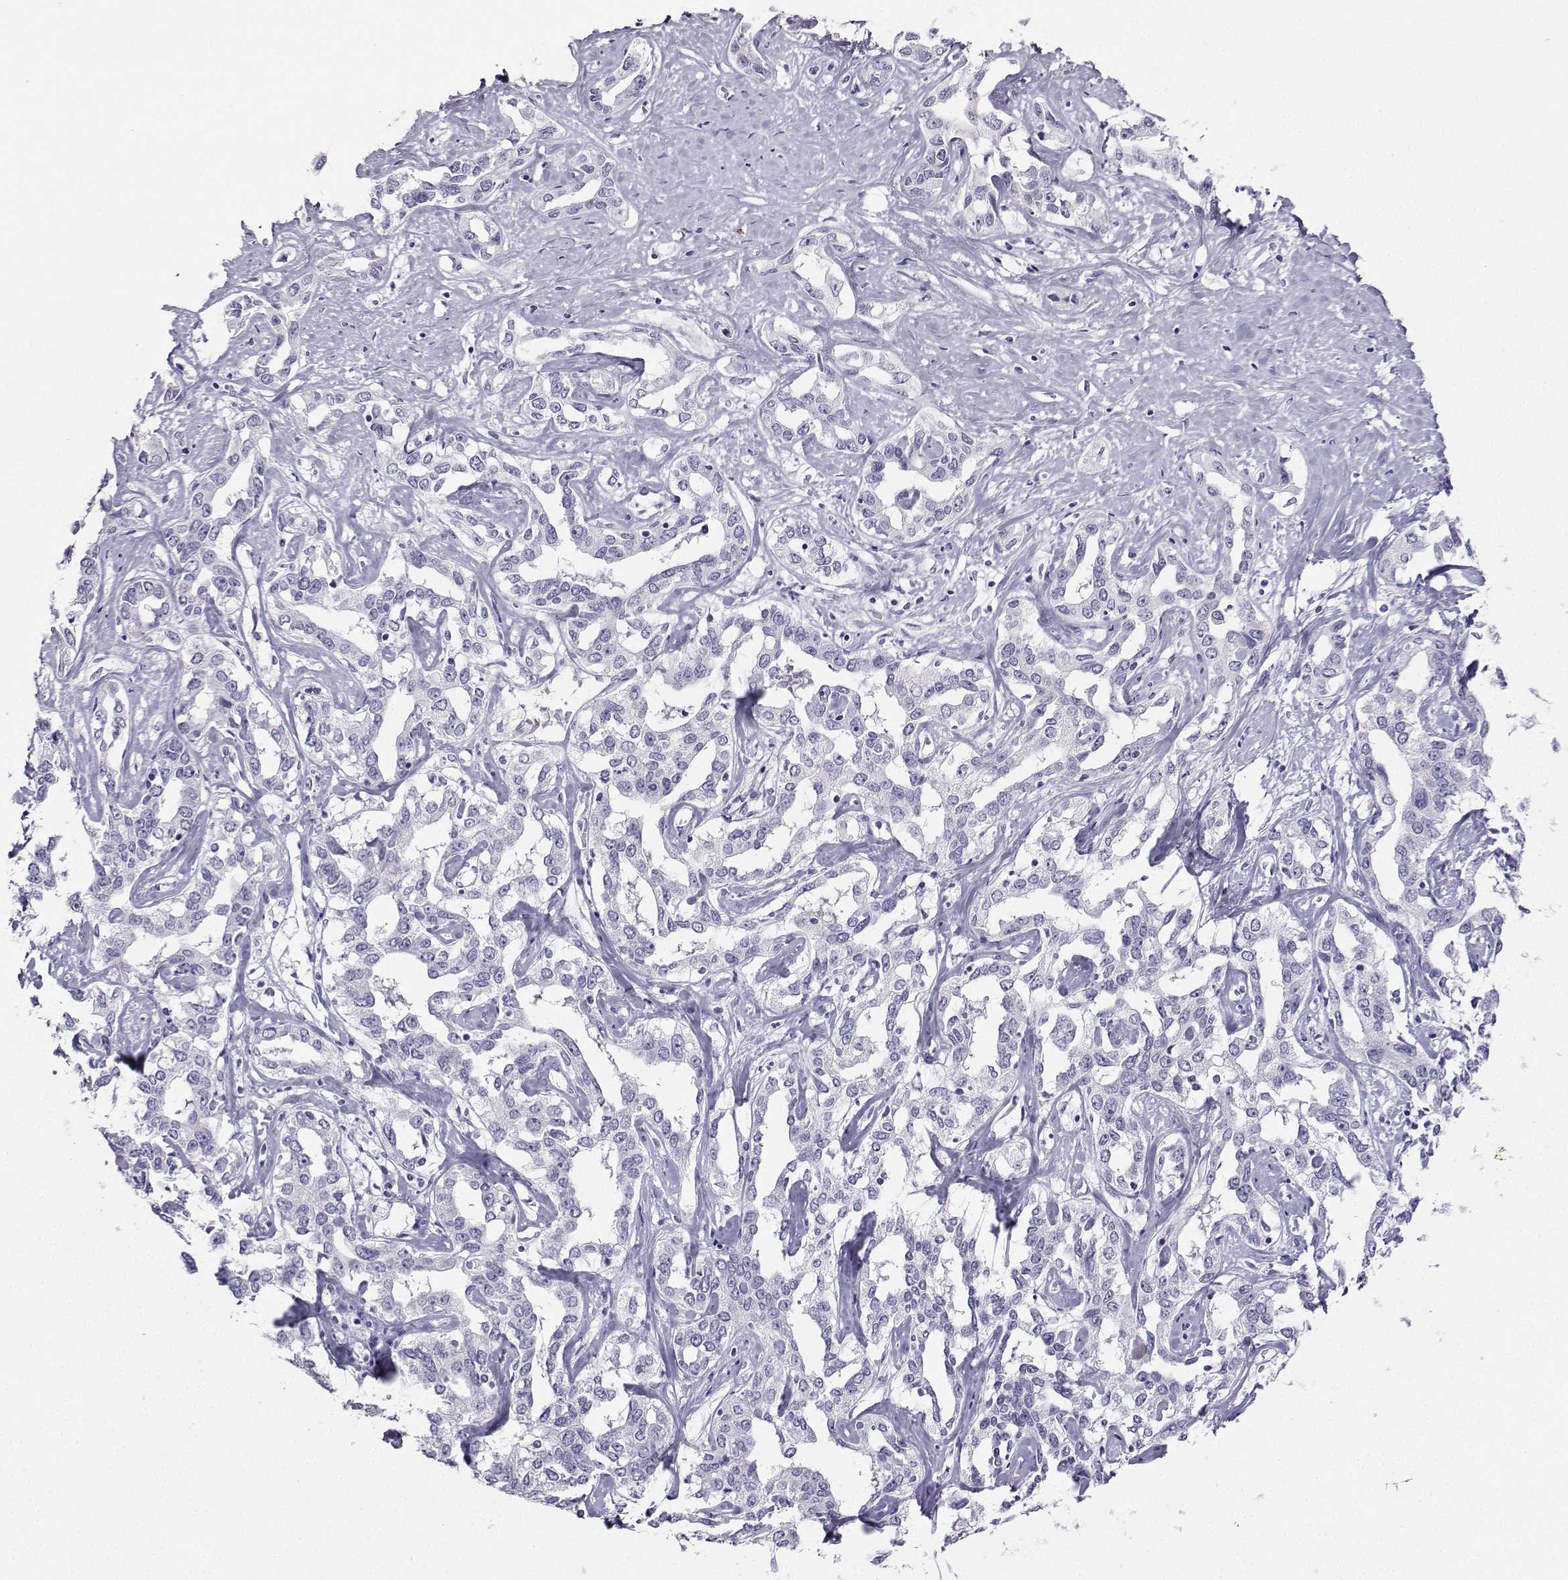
{"staining": {"intensity": "negative", "quantity": "none", "location": "none"}, "tissue": "liver cancer", "cell_type": "Tumor cells", "image_type": "cancer", "snomed": [{"axis": "morphology", "description": "Cholangiocarcinoma"}, {"axis": "topography", "description": "Liver"}], "caption": "Liver cancer stained for a protein using IHC shows no positivity tumor cells.", "gene": "KIF17", "patient": {"sex": "male", "age": 59}}